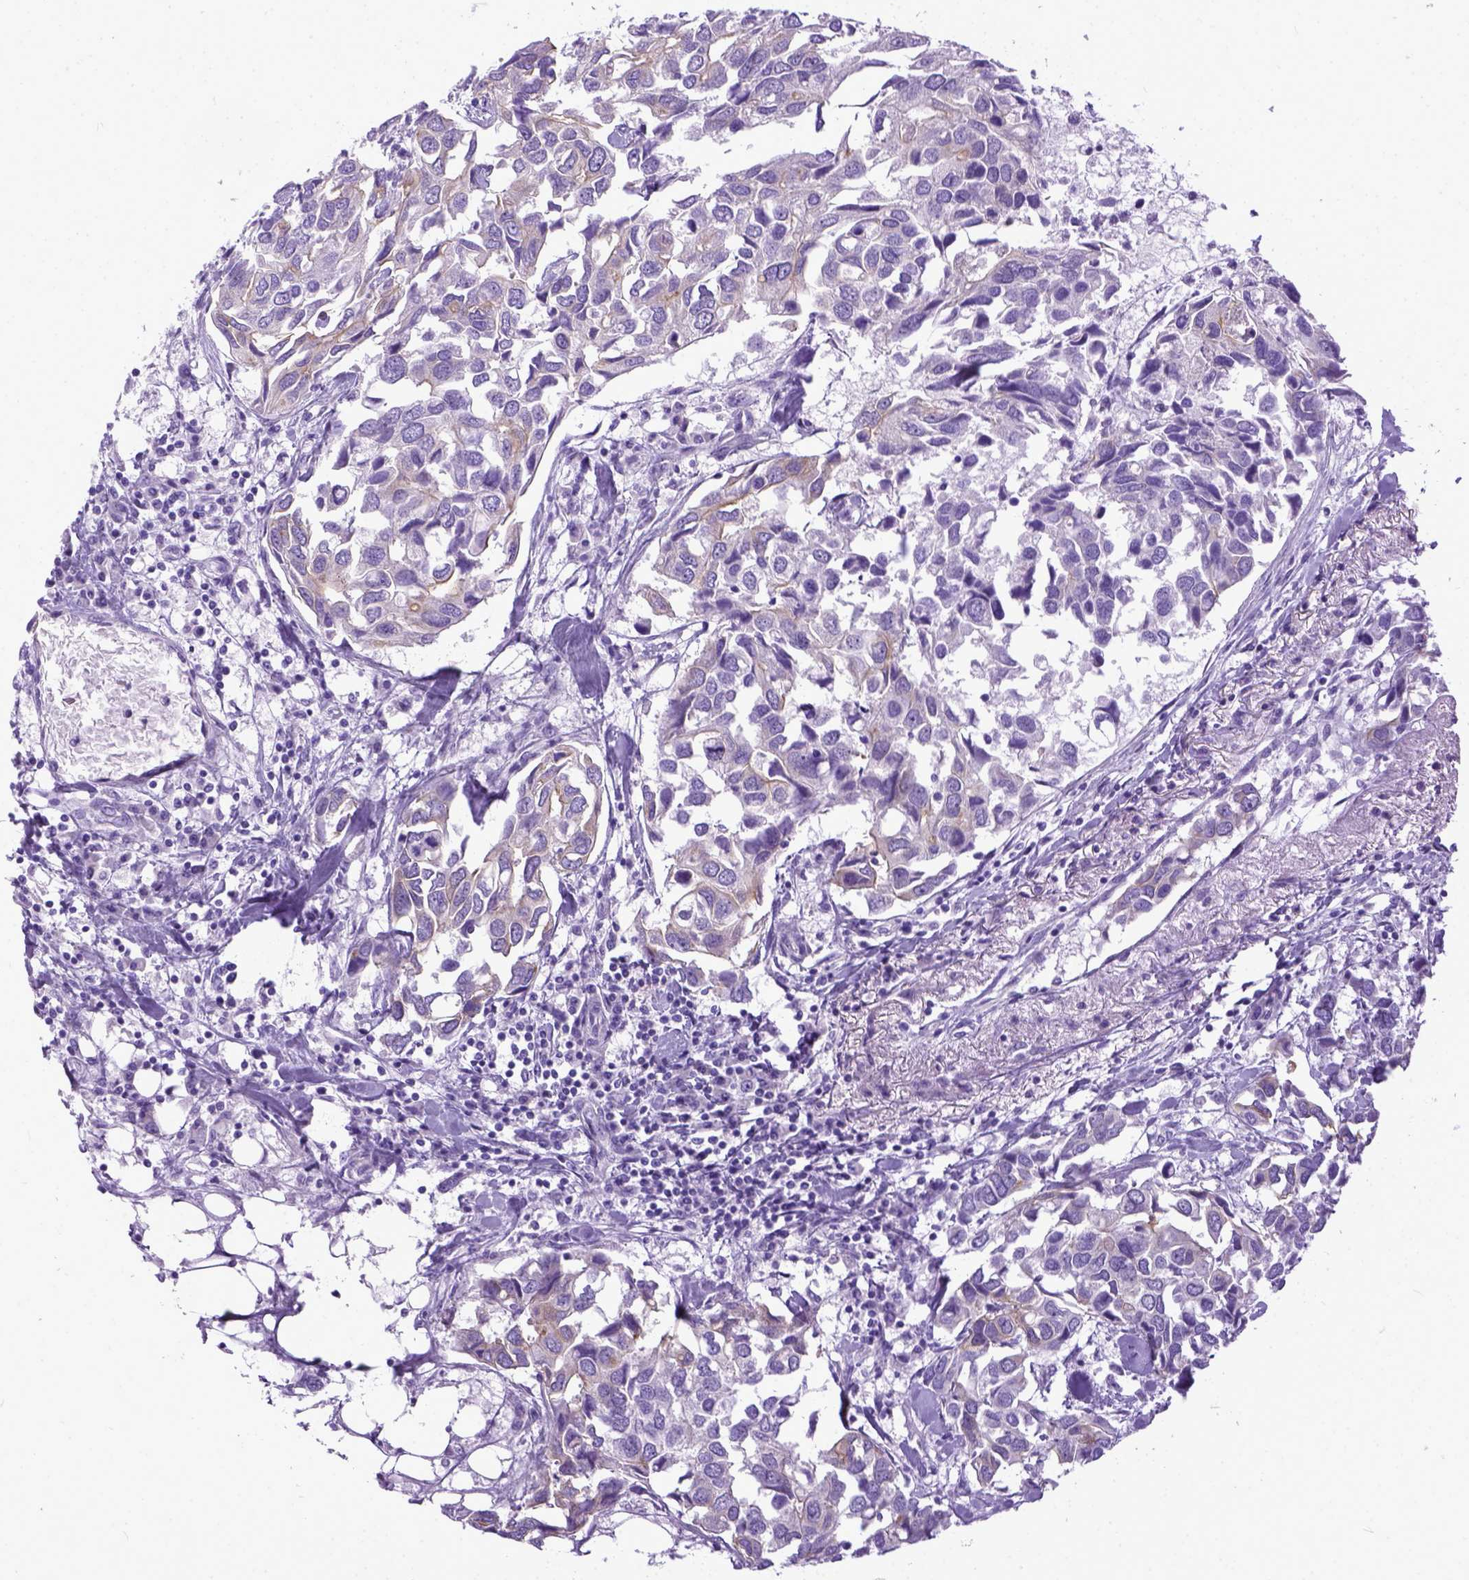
{"staining": {"intensity": "negative", "quantity": "none", "location": "none"}, "tissue": "breast cancer", "cell_type": "Tumor cells", "image_type": "cancer", "snomed": [{"axis": "morphology", "description": "Duct carcinoma"}, {"axis": "topography", "description": "Breast"}], "caption": "Immunohistochemistry photomicrograph of human breast cancer (invasive ductal carcinoma) stained for a protein (brown), which shows no staining in tumor cells.", "gene": "PPL", "patient": {"sex": "female", "age": 83}}